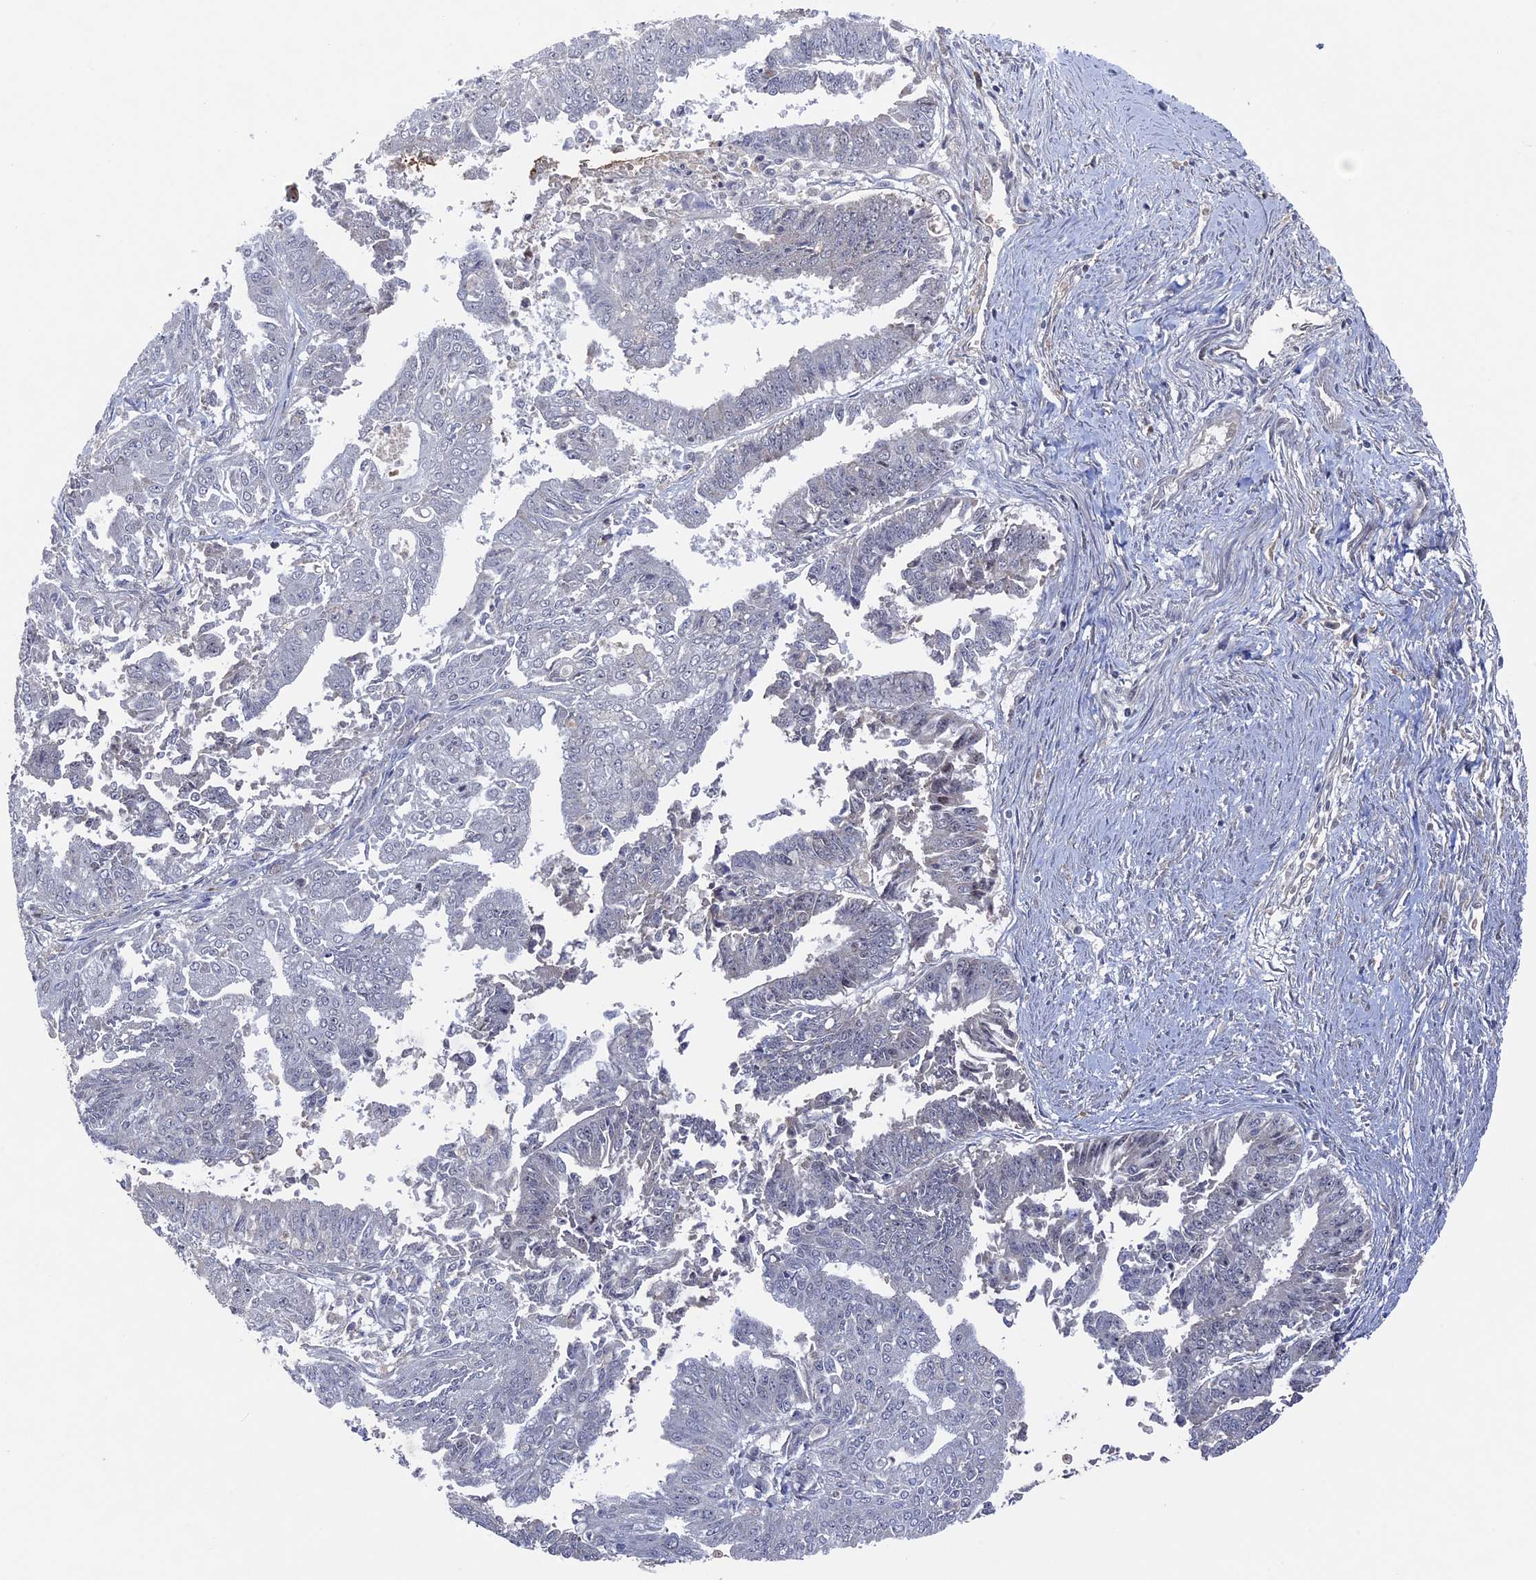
{"staining": {"intensity": "negative", "quantity": "none", "location": "none"}, "tissue": "endometrial cancer", "cell_type": "Tumor cells", "image_type": "cancer", "snomed": [{"axis": "morphology", "description": "Adenocarcinoma, NOS"}, {"axis": "topography", "description": "Endometrium"}], "caption": "Adenocarcinoma (endometrial) was stained to show a protein in brown. There is no significant expression in tumor cells.", "gene": "RAB15", "patient": {"sex": "female", "age": 73}}